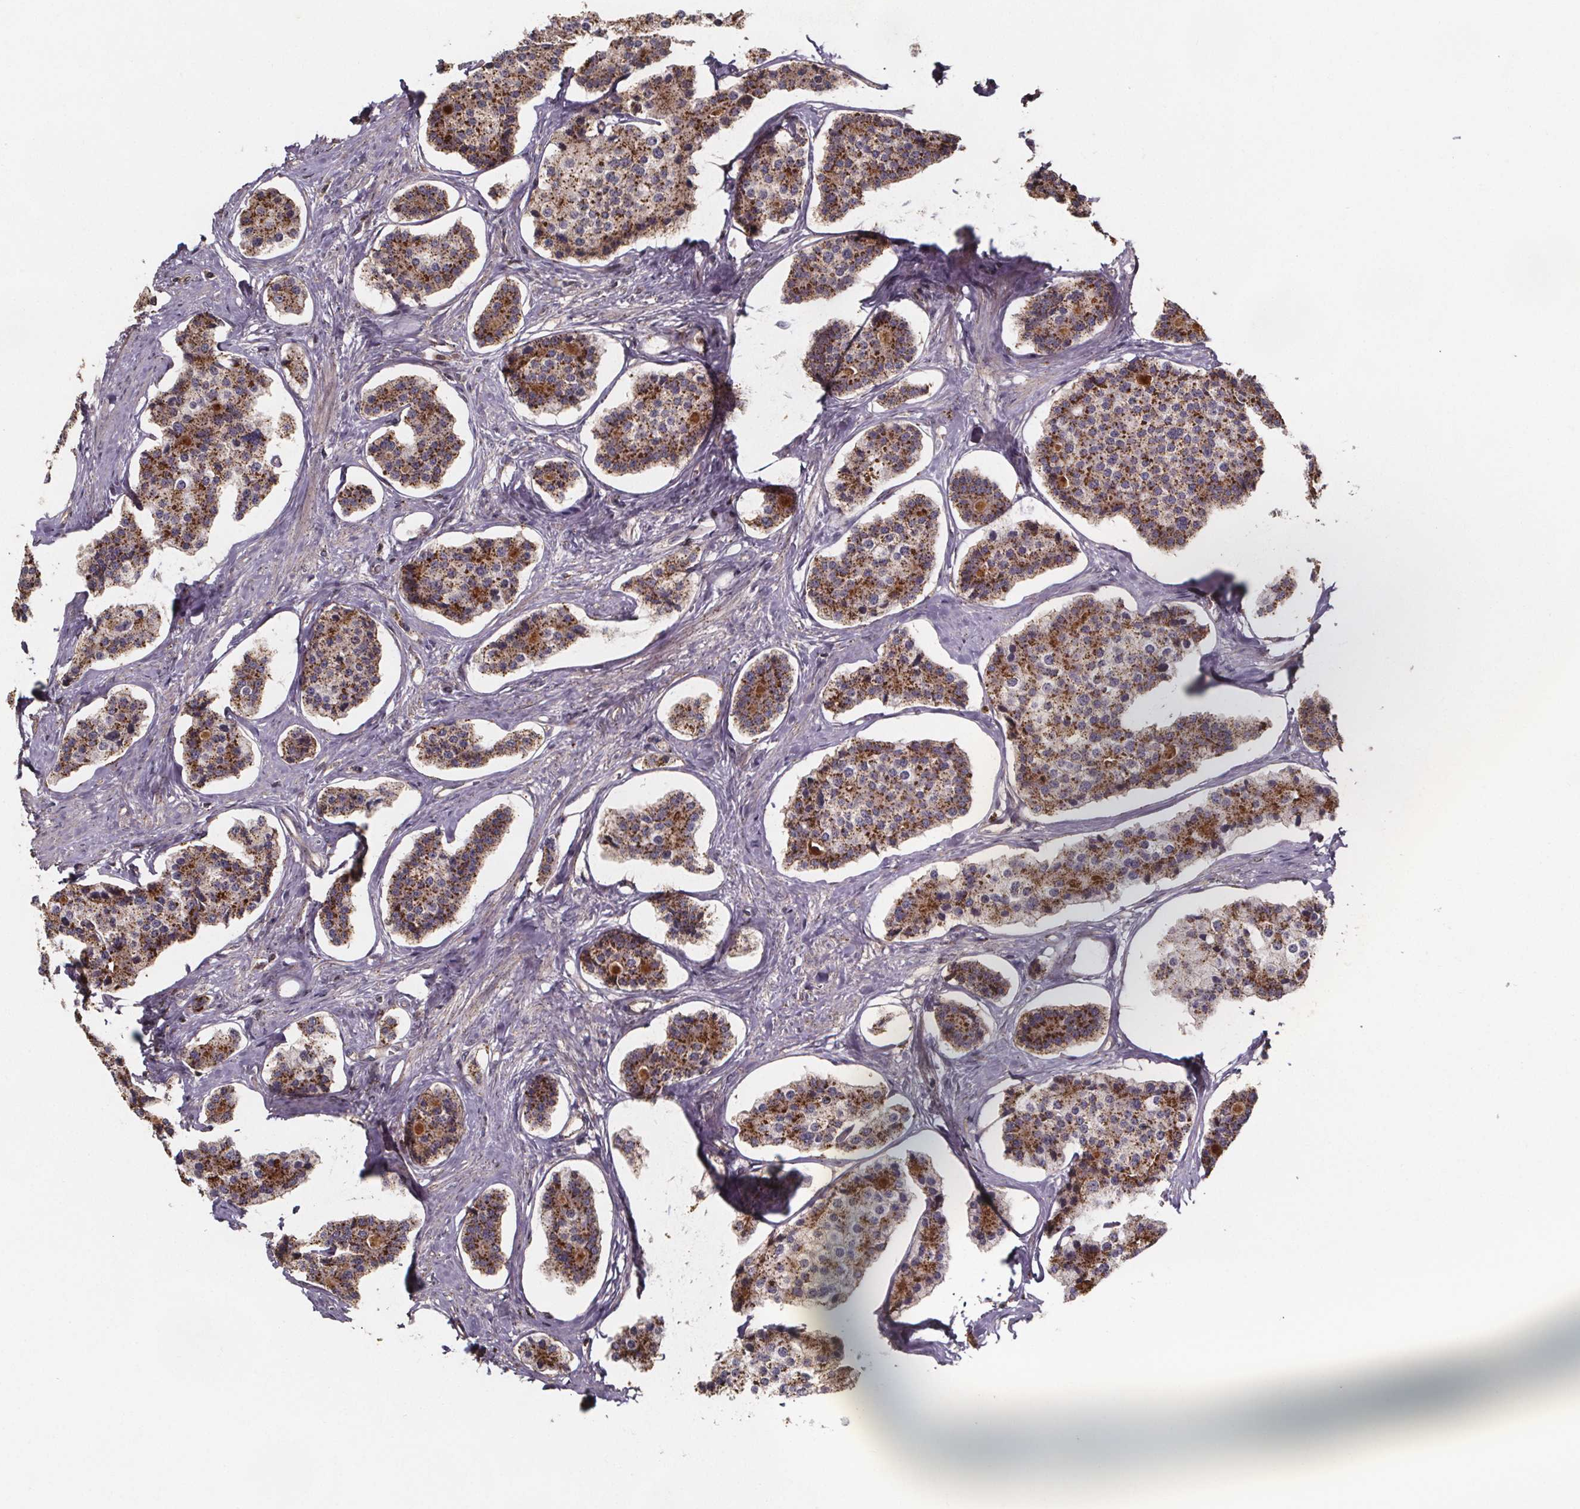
{"staining": {"intensity": "moderate", "quantity": ">75%", "location": "cytoplasmic/membranous"}, "tissue": "carcinoid", "cell_type": "Tumor cells", "image_type": "cancer", "snomed": [{"axis": "morphology", "description": "Carcinoid, malignant, NOS"}, {"axis": "topography", "description": "Small intestine"}], "caption": "This histopathology image displays immunohistochemistry staining of malignant carcinoid, with medium moderate cytoplasmic/membranous expression in approximately >75% of tumor cells.", "gene": "ZNF879", "patient": {"sex": "female", "age": 65}}